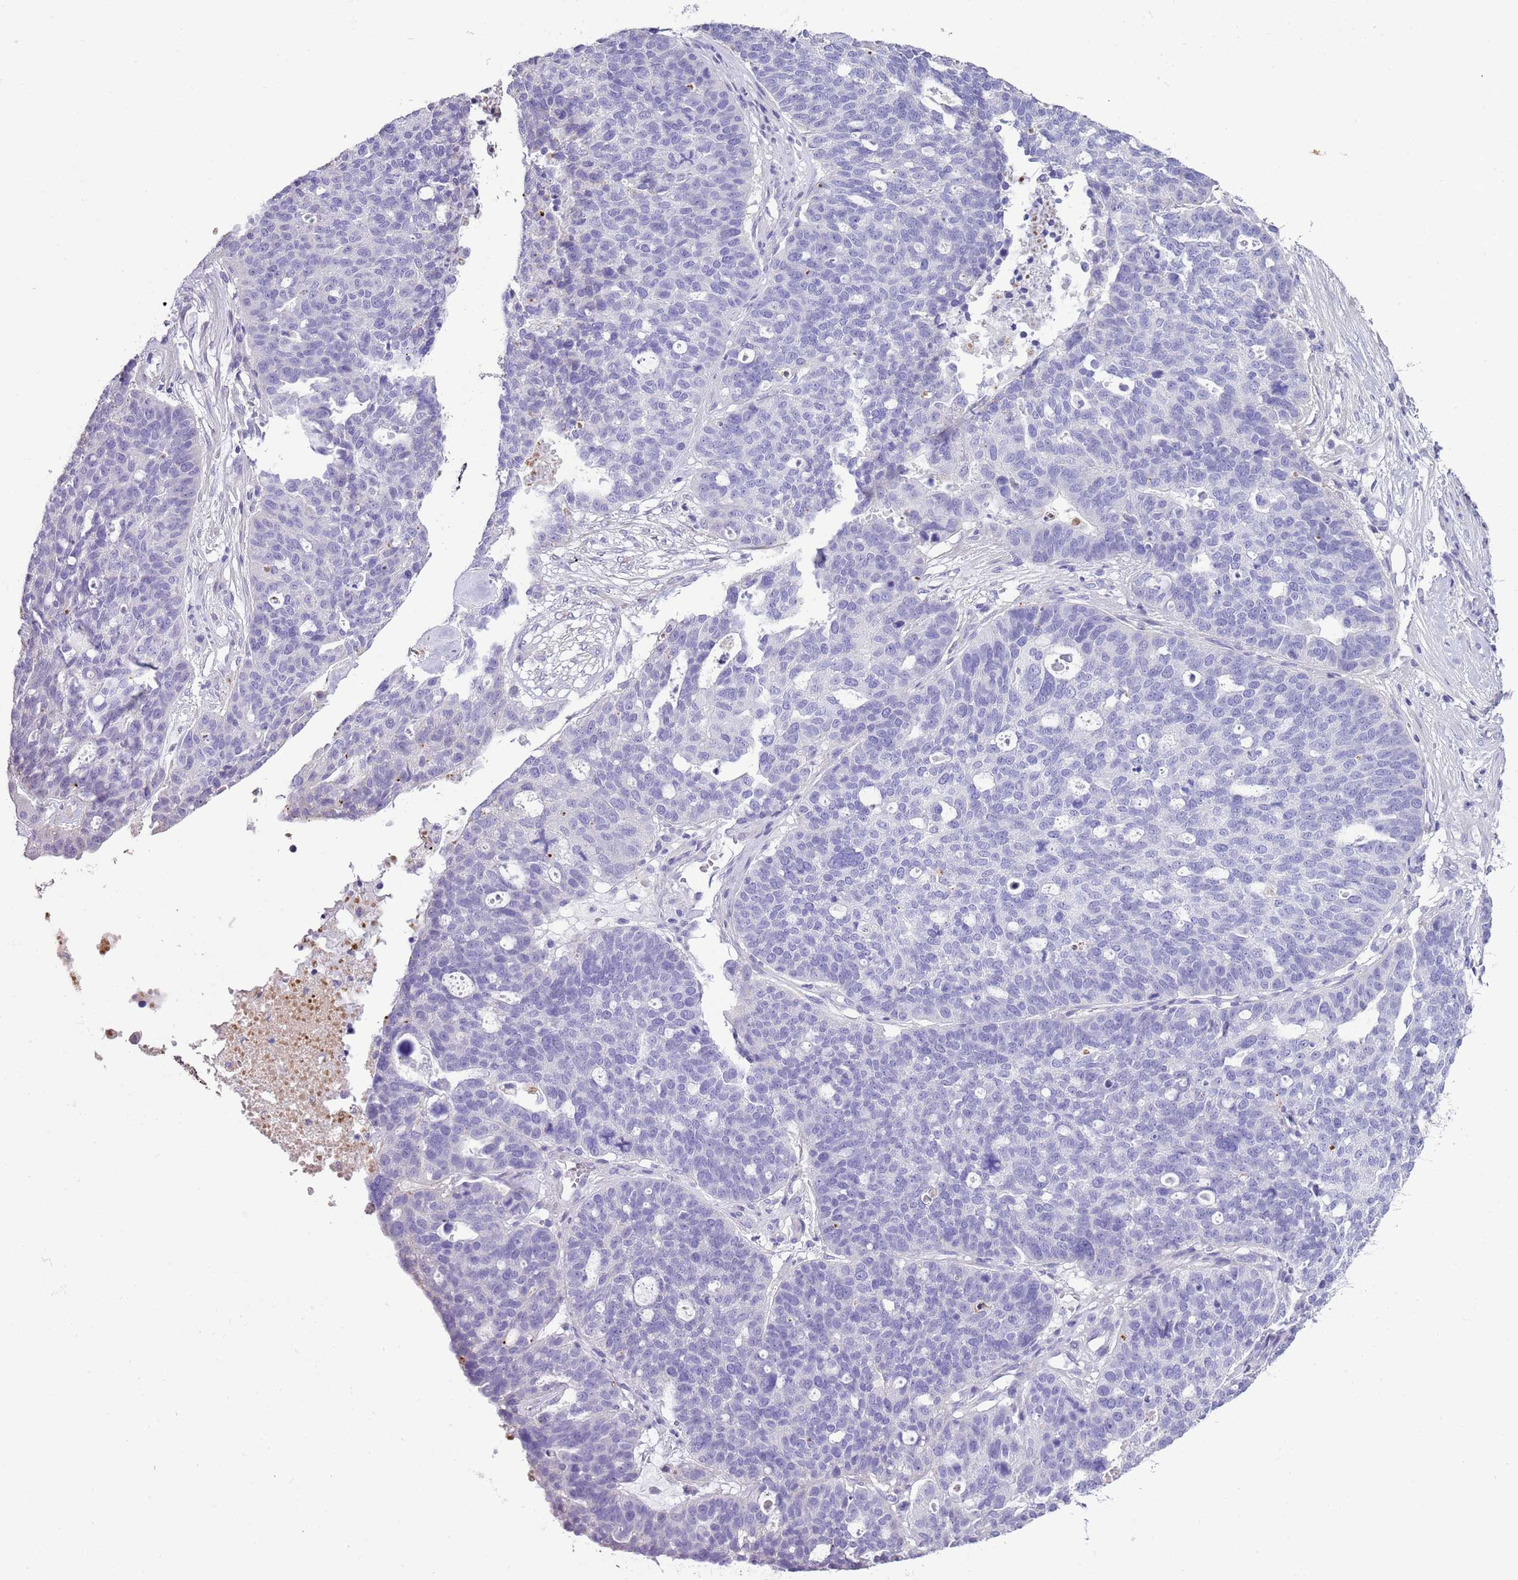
{"staining": {"intensity": "negative", "quantity": "none", "location": "none"}, "tissue": "ovarian cancer", "cell_type": "Tumor cells", "image_type": "cancer", "snomed": [{"axis": "morphology", "description": "Cystadenocarcinoma, serous, NOS"}, {"axis": "topography", "description": "Ovary"}], "caption": "Immunohistochemical staining of human serous cystadenocarcinoma (ovarian) displays no significant expression in tumor cells.", "gene": "ABHD17C", "patient": {"sex": "female", "age": 59}}